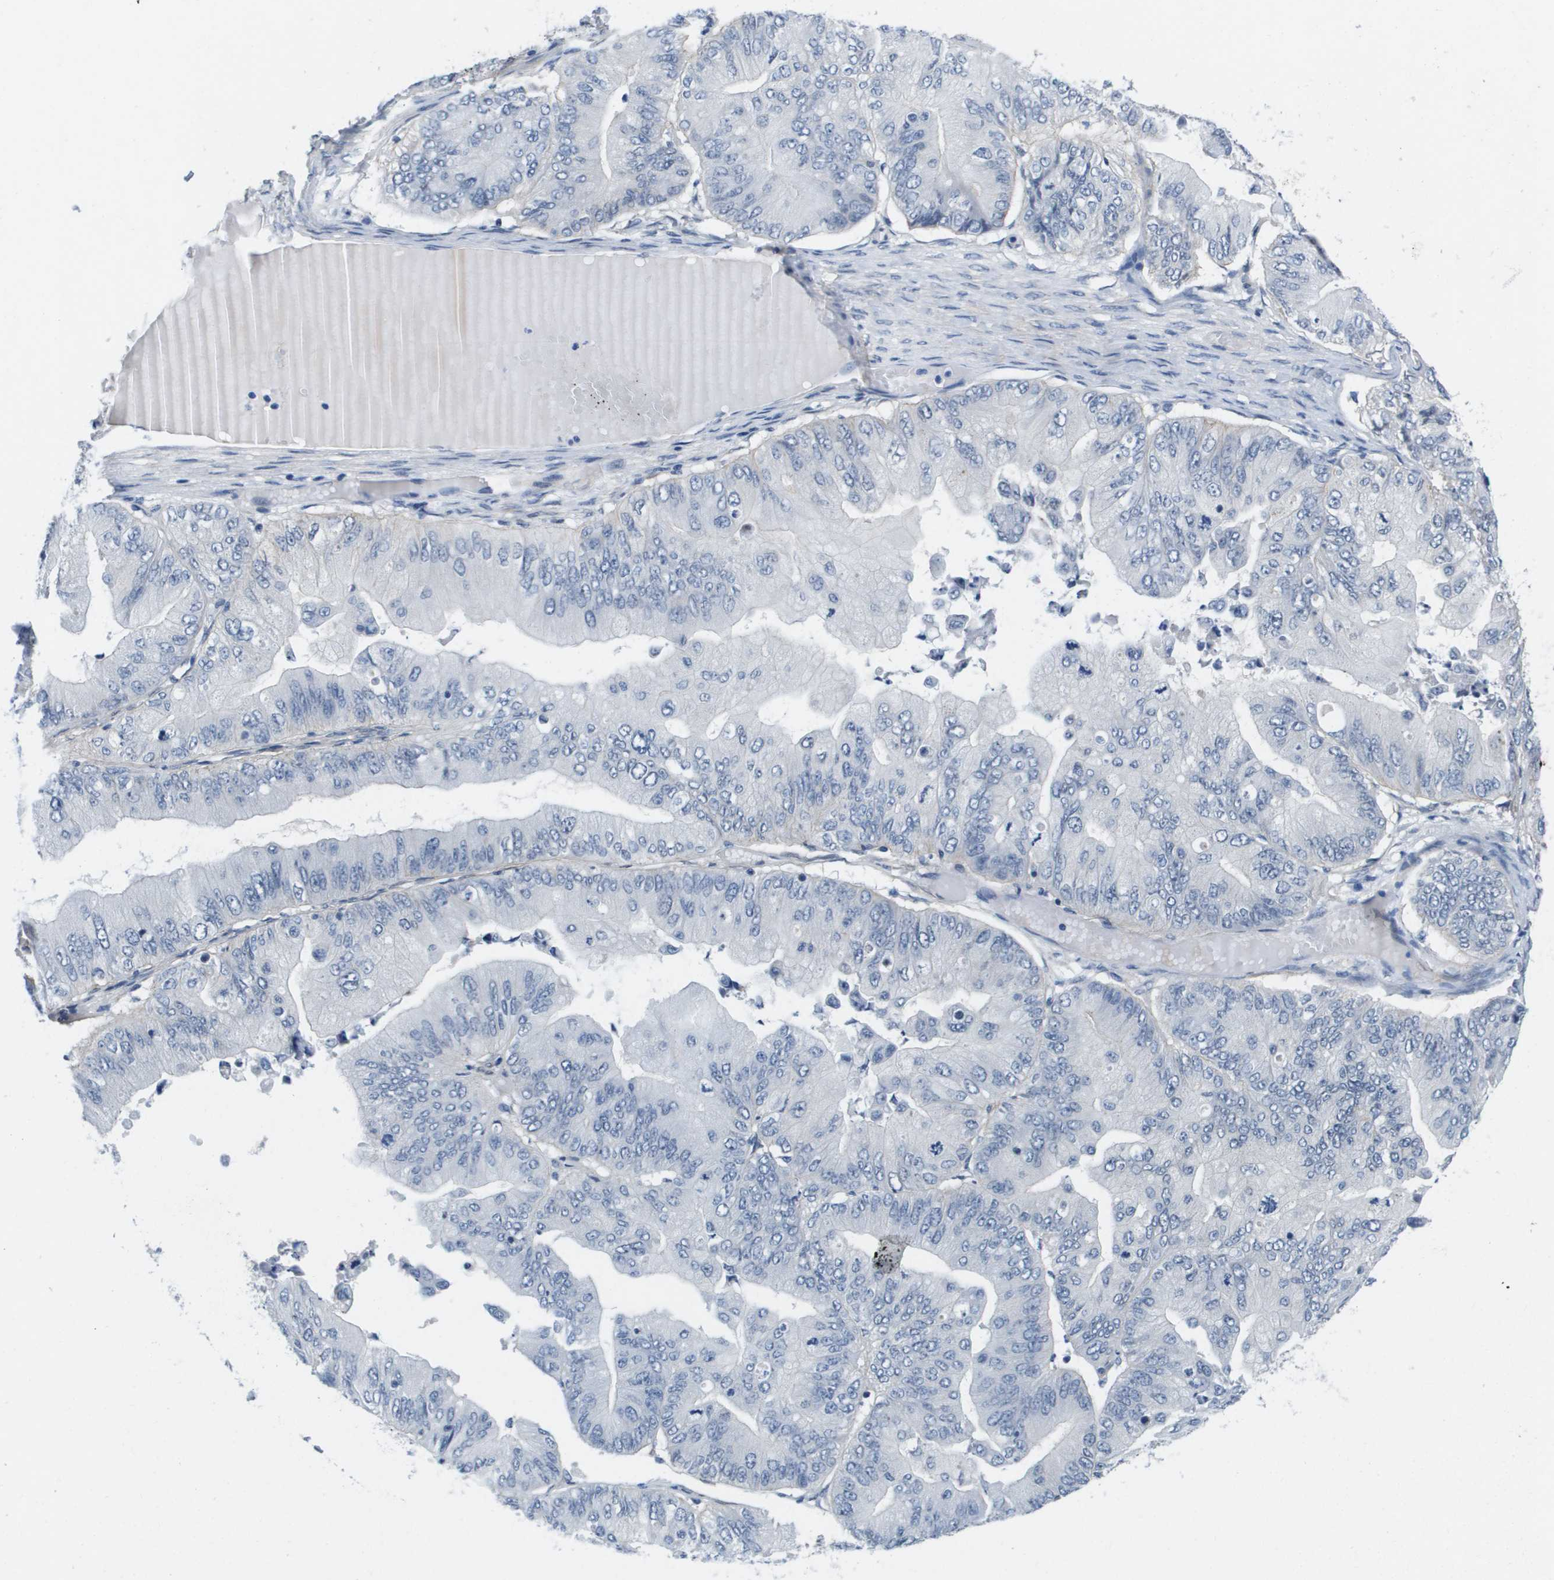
{"staining": {"intensity": "negative", "quantity": "none", "location": "none"}, "tissue": "ovarian cancer", "cell_type": "Tumor cells", "image_type": "cancer", "snomed": [{"axis": "morphology", "description": "Cystadenocarcinoma, mucinous, NOS"}, {"axis": "topography", "description": "Ovary"}], "caption": "Protein analysis of ovarian cancer (mucinous cystadenocarcinoma) reveals no significant positivity in tumor cells. The staining was performed using DAB (3,3'-diaminobenzidine) to visualize the protein expression in brown, while the nuclei were stained in blue with hematoxylin (Magnification: 20x).", "gene": "LPP", "patient": {"sex": "female", "age": 61}}